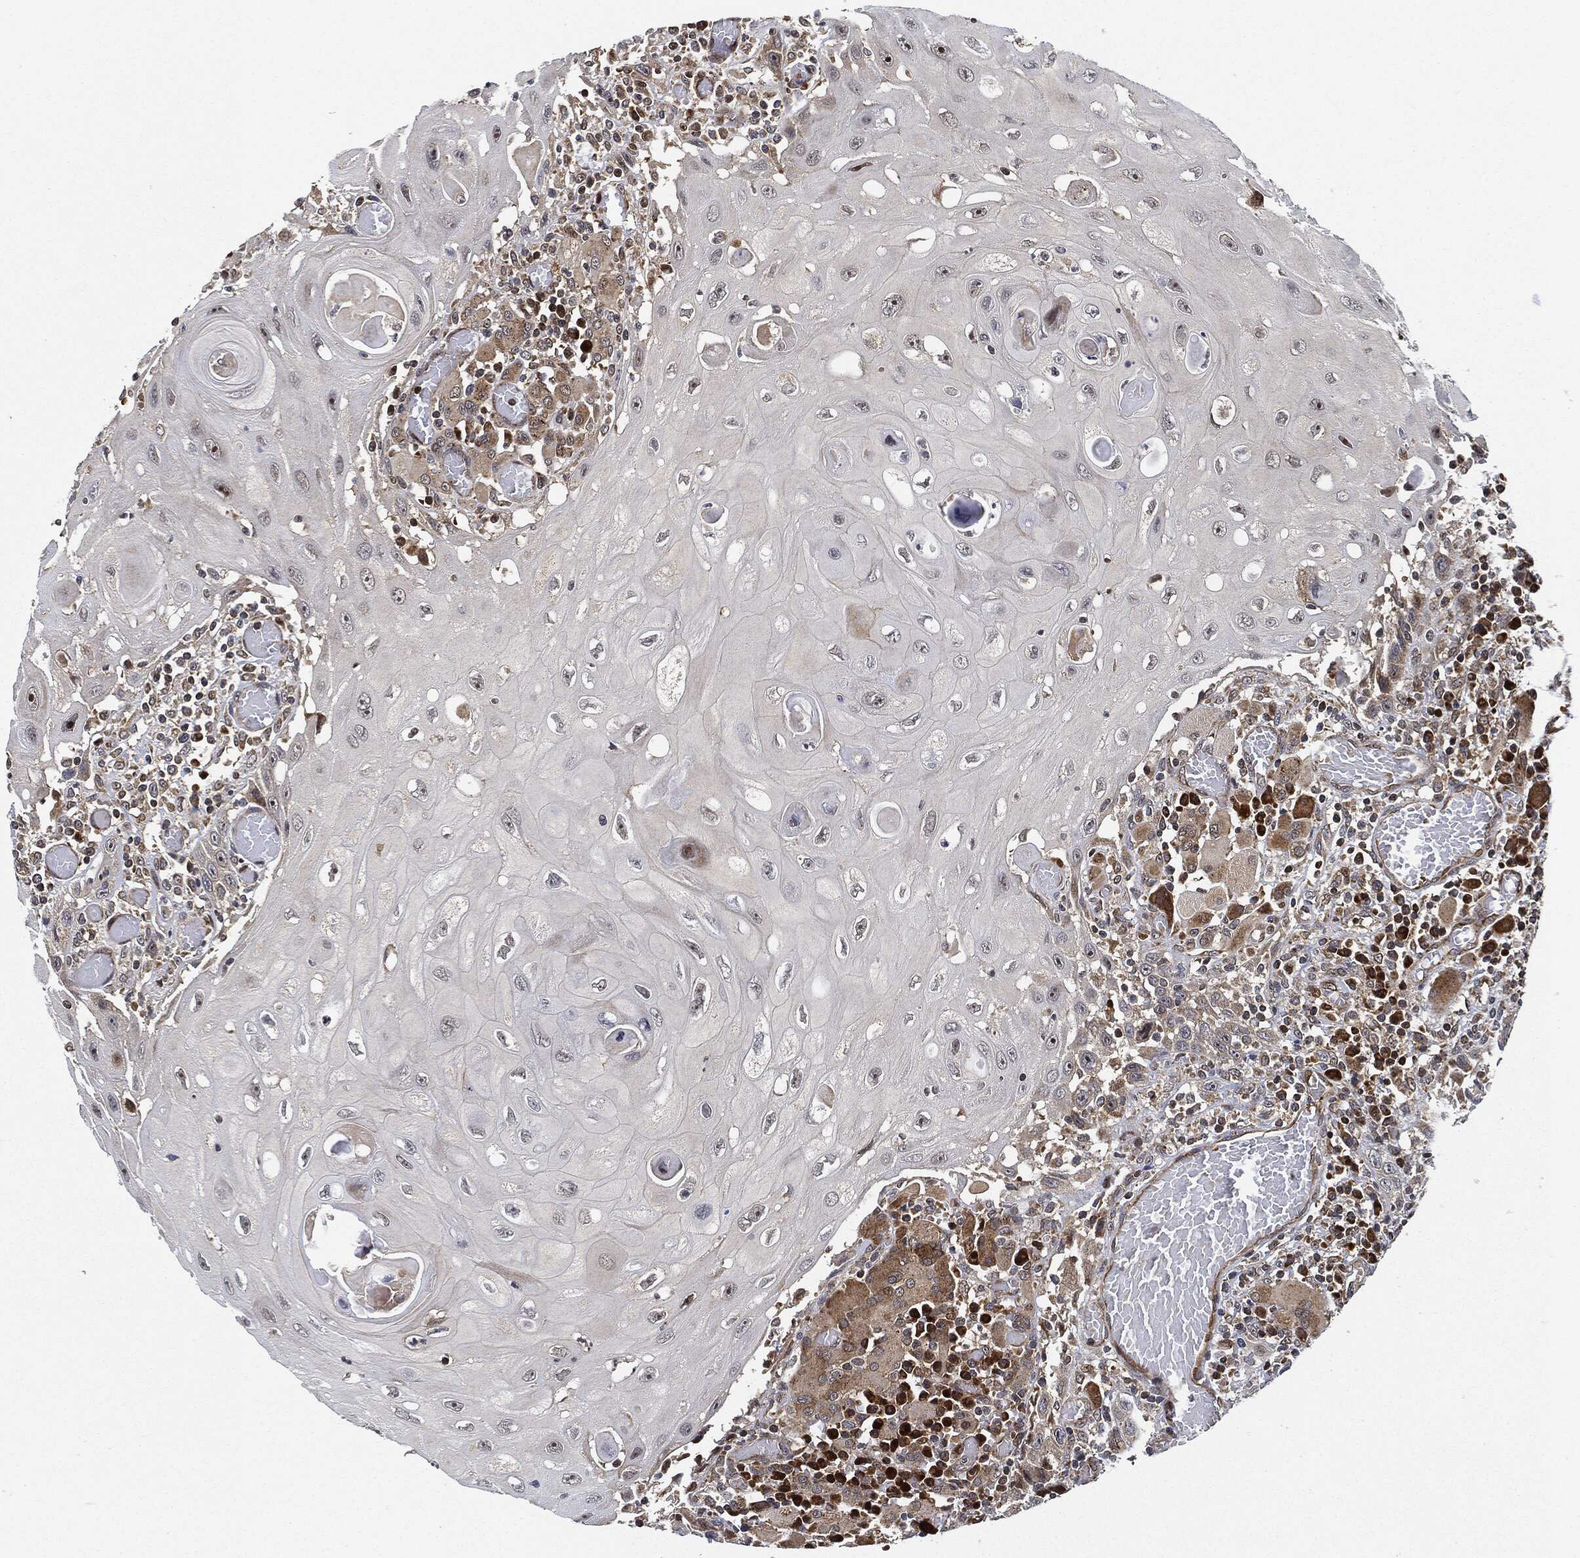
{"staining": {"intensity": "weak", "quantity": "<25%", "location": "cytoplasmic/membranous"}, "tissue": "head and neck cancer", "cell_type": "Tumor cells", "image_type": "cancer", "snomed": [{"axis": "morphology", "description": "Normal tissue, NOS"}, {"axis": "morphology", "description": "Squamous cell carcinoma, NOS"}, {"axis": "topography", "description": "Oral tissue"}, {"axis": "topography", "description": "Head-Neck"}], "caption": "Immunohistochemical staining of human head and neck cancer (squamous cell carcinoma) reveals no significant expression in tumor cells.", "gene": "RNASEL", "patient": {"sex": "male", "age": 71}}